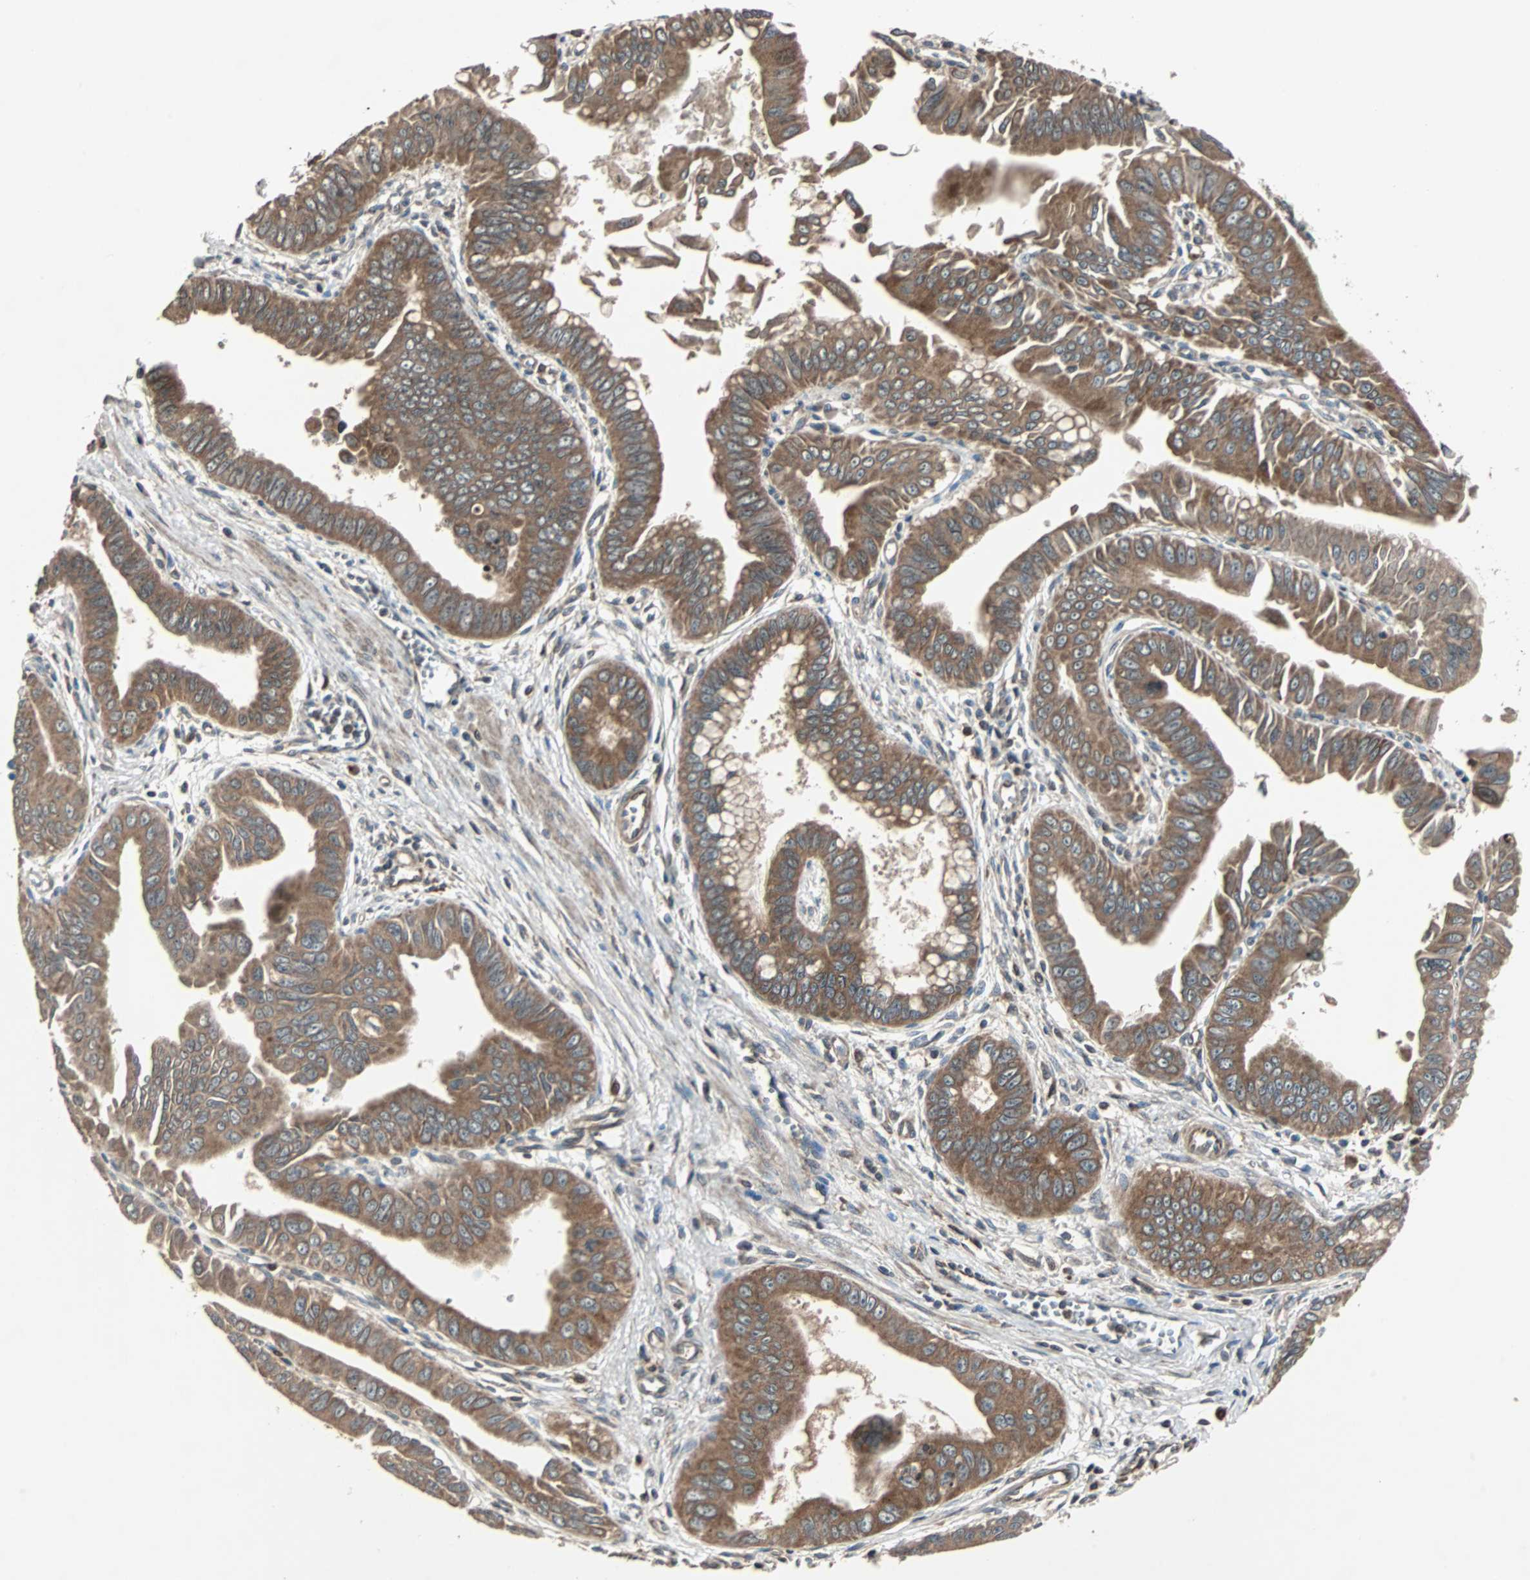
{"staining": {"intensity": "moderate", "quantity": ">75%", "location": "cytoplasmic/membranous"}, "tissue": "pancreatic cancer", "cell_type": "Tumor cells", "image_type": "cancer", "snomed": [{"axis": "morphology", "description": "Normal tissue, NOS"}, {"axis": "topography", "description": "Lymph node"}], "caption": "Pancreatic cancer stained with IHC displays moderate cytoplasmic/membranous positivity in about >75% of tumor cells.", "gene": "RAB7A", "patient": {"sex": "male", "age": 50}}